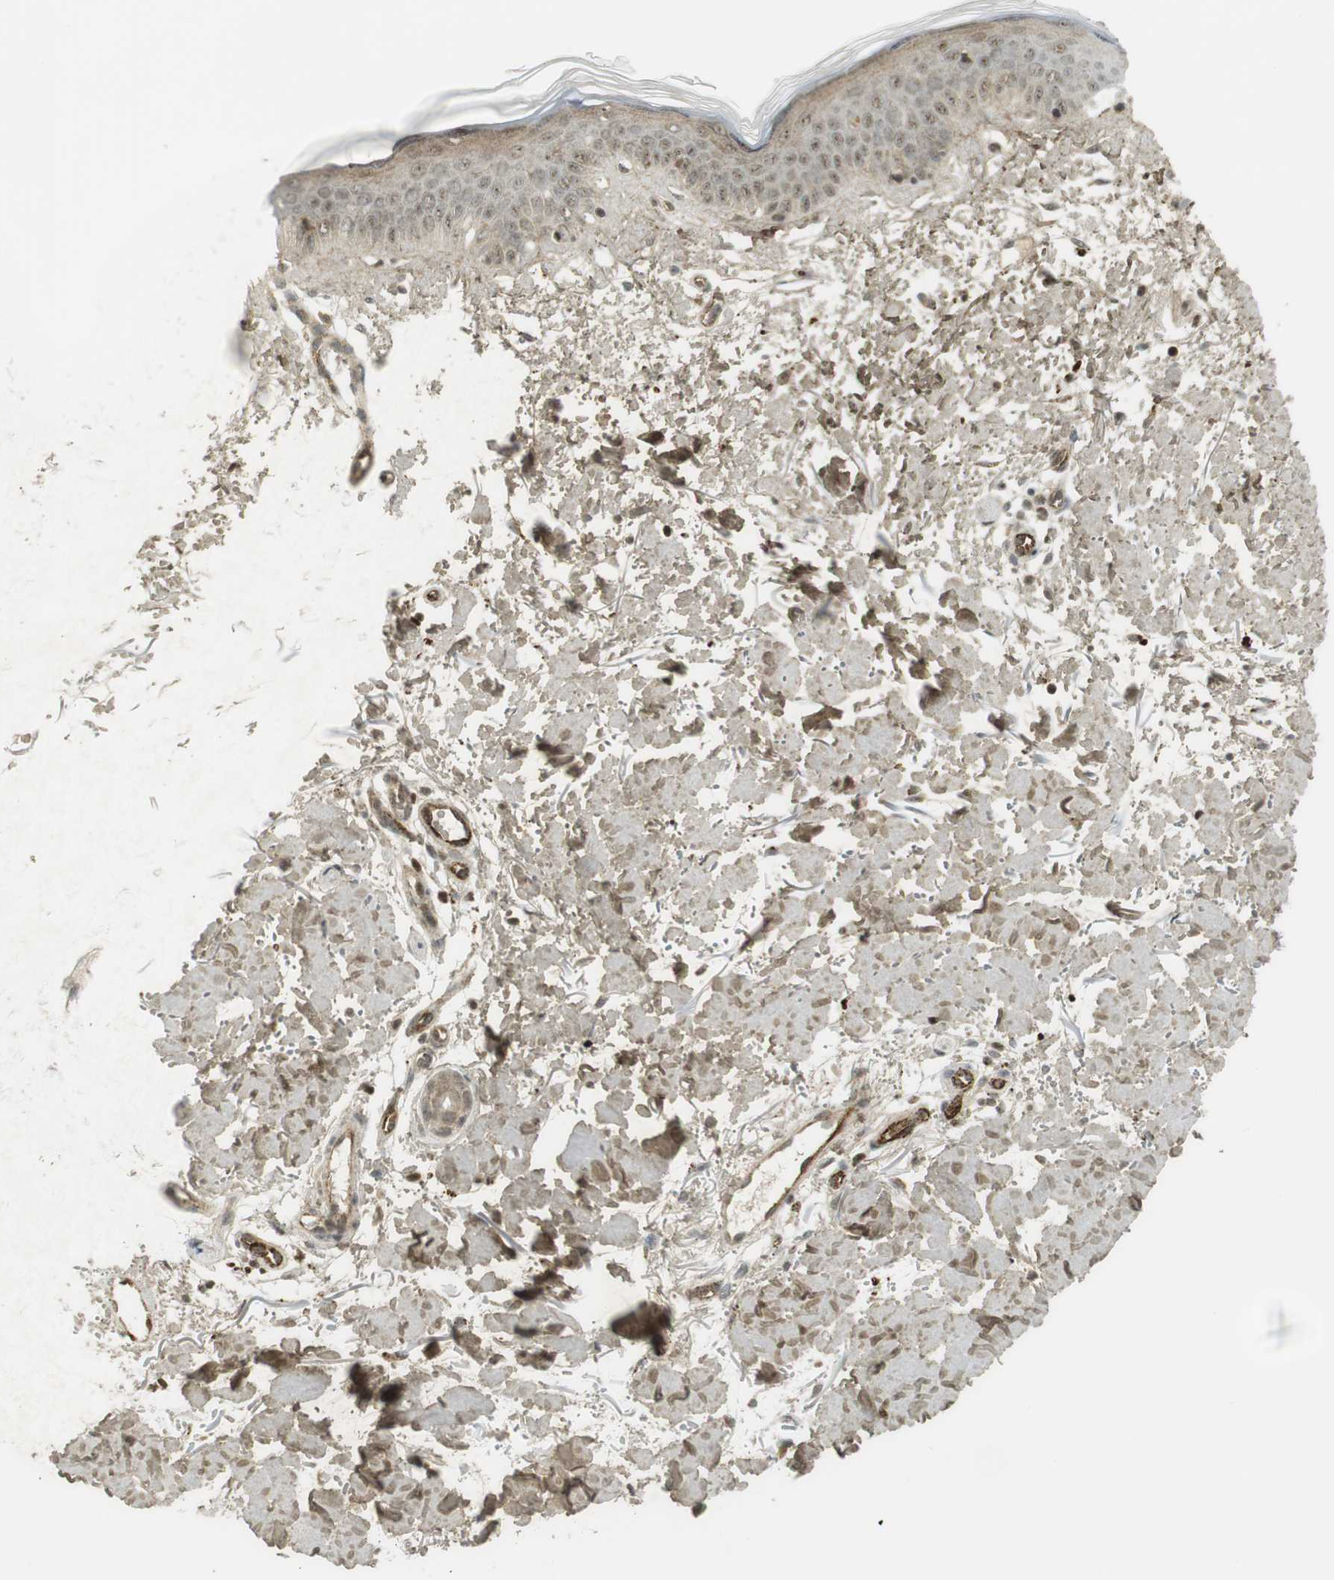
{"staining": {"intensity": "weak", "quantity": ">75%", "location": "cytoplasmic/membranous,nuclear"}, "tissue": "skin", "cell_type": "Fibroblasts", "image_type": "normal", "snomed": [{"axis": "morphology", "description": "Normal tissue, NOS"}, {"axis": "topography", "description": "Skin"}], "caption": "Fibroblasts show low levels of weak cytoplasmic/membranous,nuclear expression in about >75% of cells in normal skin.", "gene": "PPP1R13B", "patient": {"sex": "female", "age": 56}}